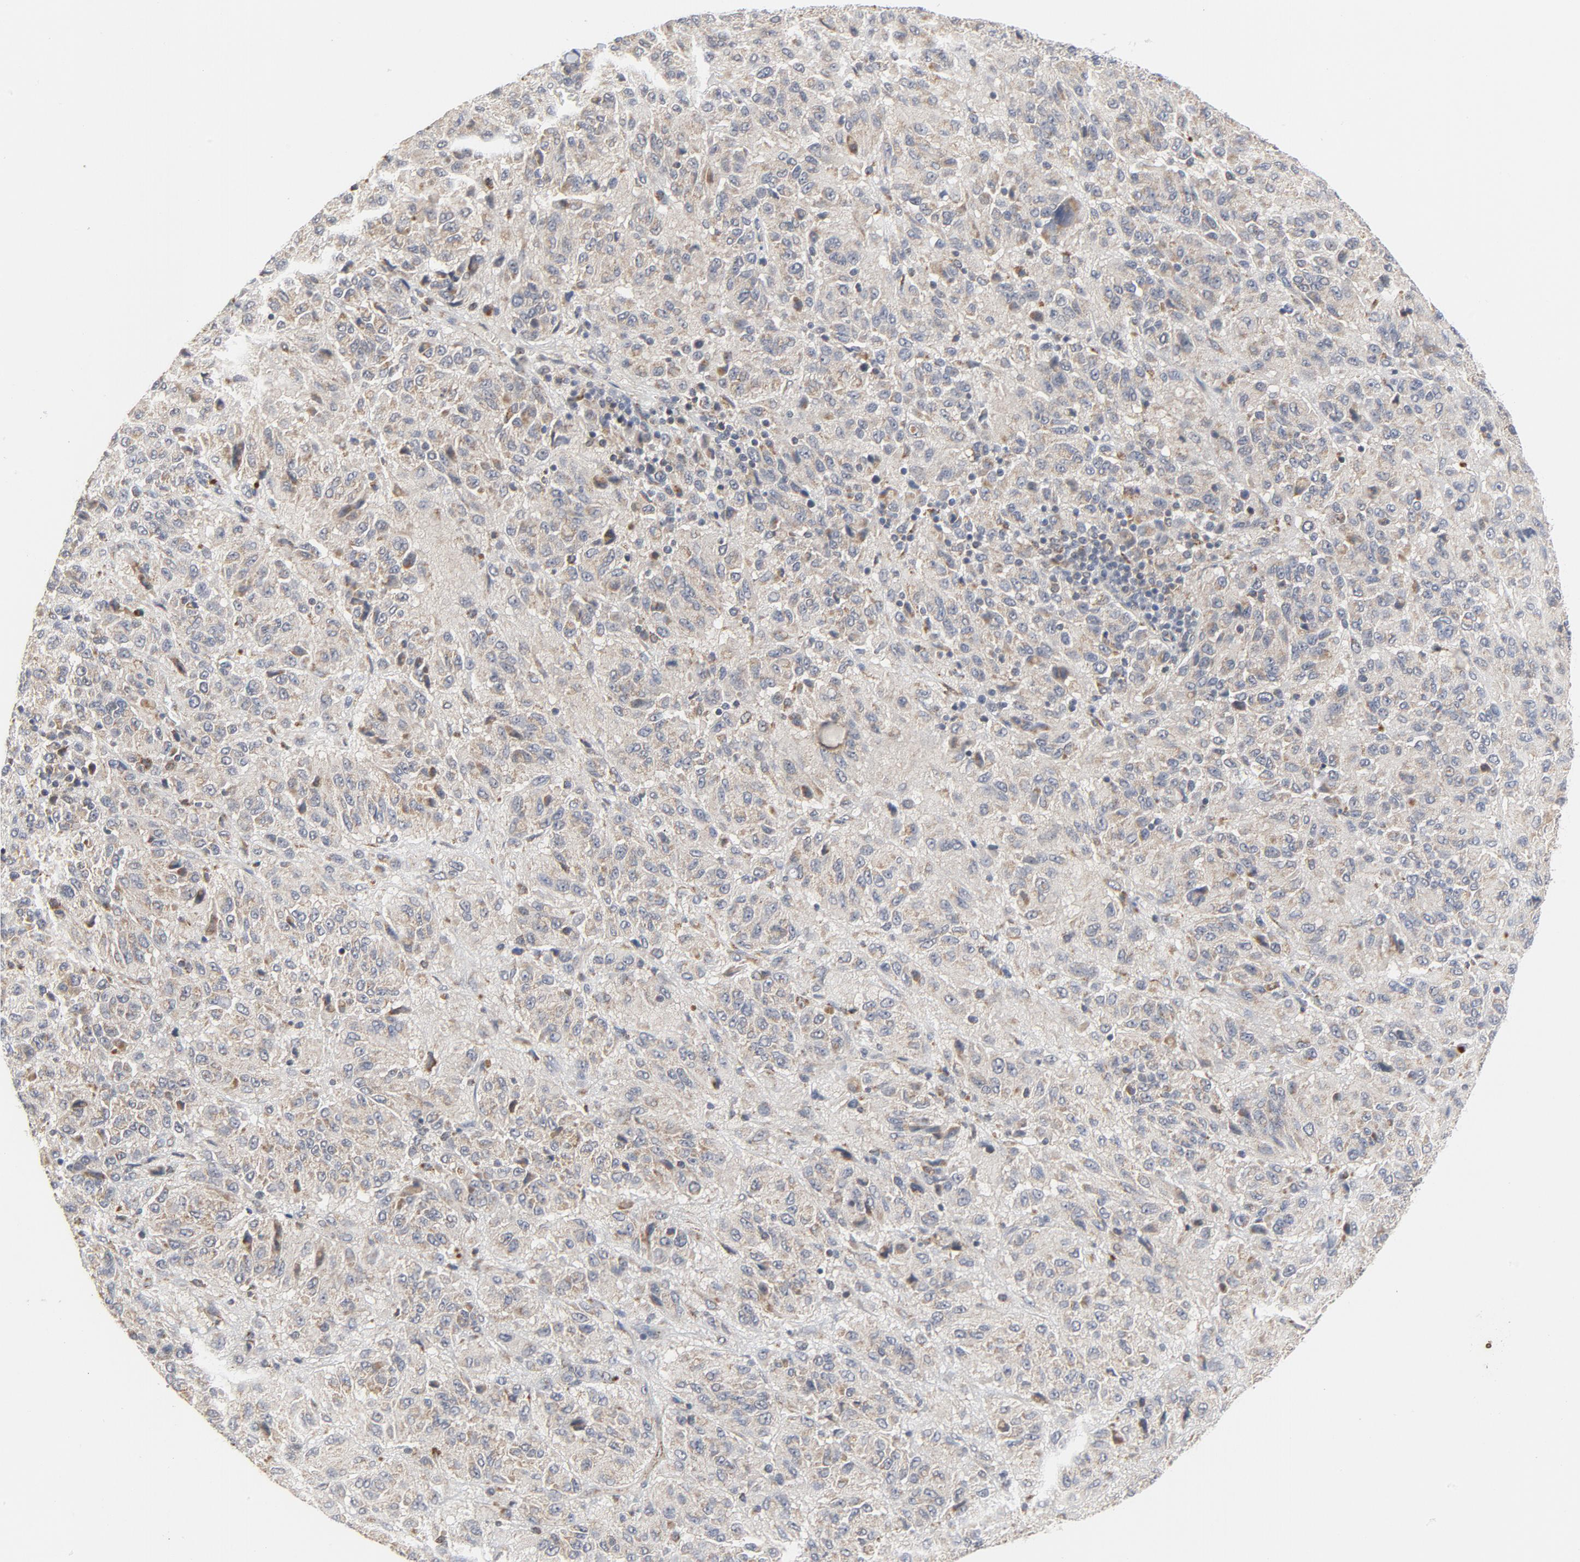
{"staining": {"intensity": "moderate", "quantity": ">75%", "location": "cytoplasmic/membranous"}, "tissue": "melanoma", "cell_type": "Tumor cells", "image_type": "cancer", "snomed": [{"axis": "morphology", "description": "Malignant melanoma, Metastatic site"}, {"axis": "topography", "description": "Lung"}], "caption": "This is an image of IHC staining of melanoma, which shows moderate positivity in the cytoplasmic/membranous of tumor cells.", "gene": "C14orf119", "patient": {"sex": "male", "age": 64}}